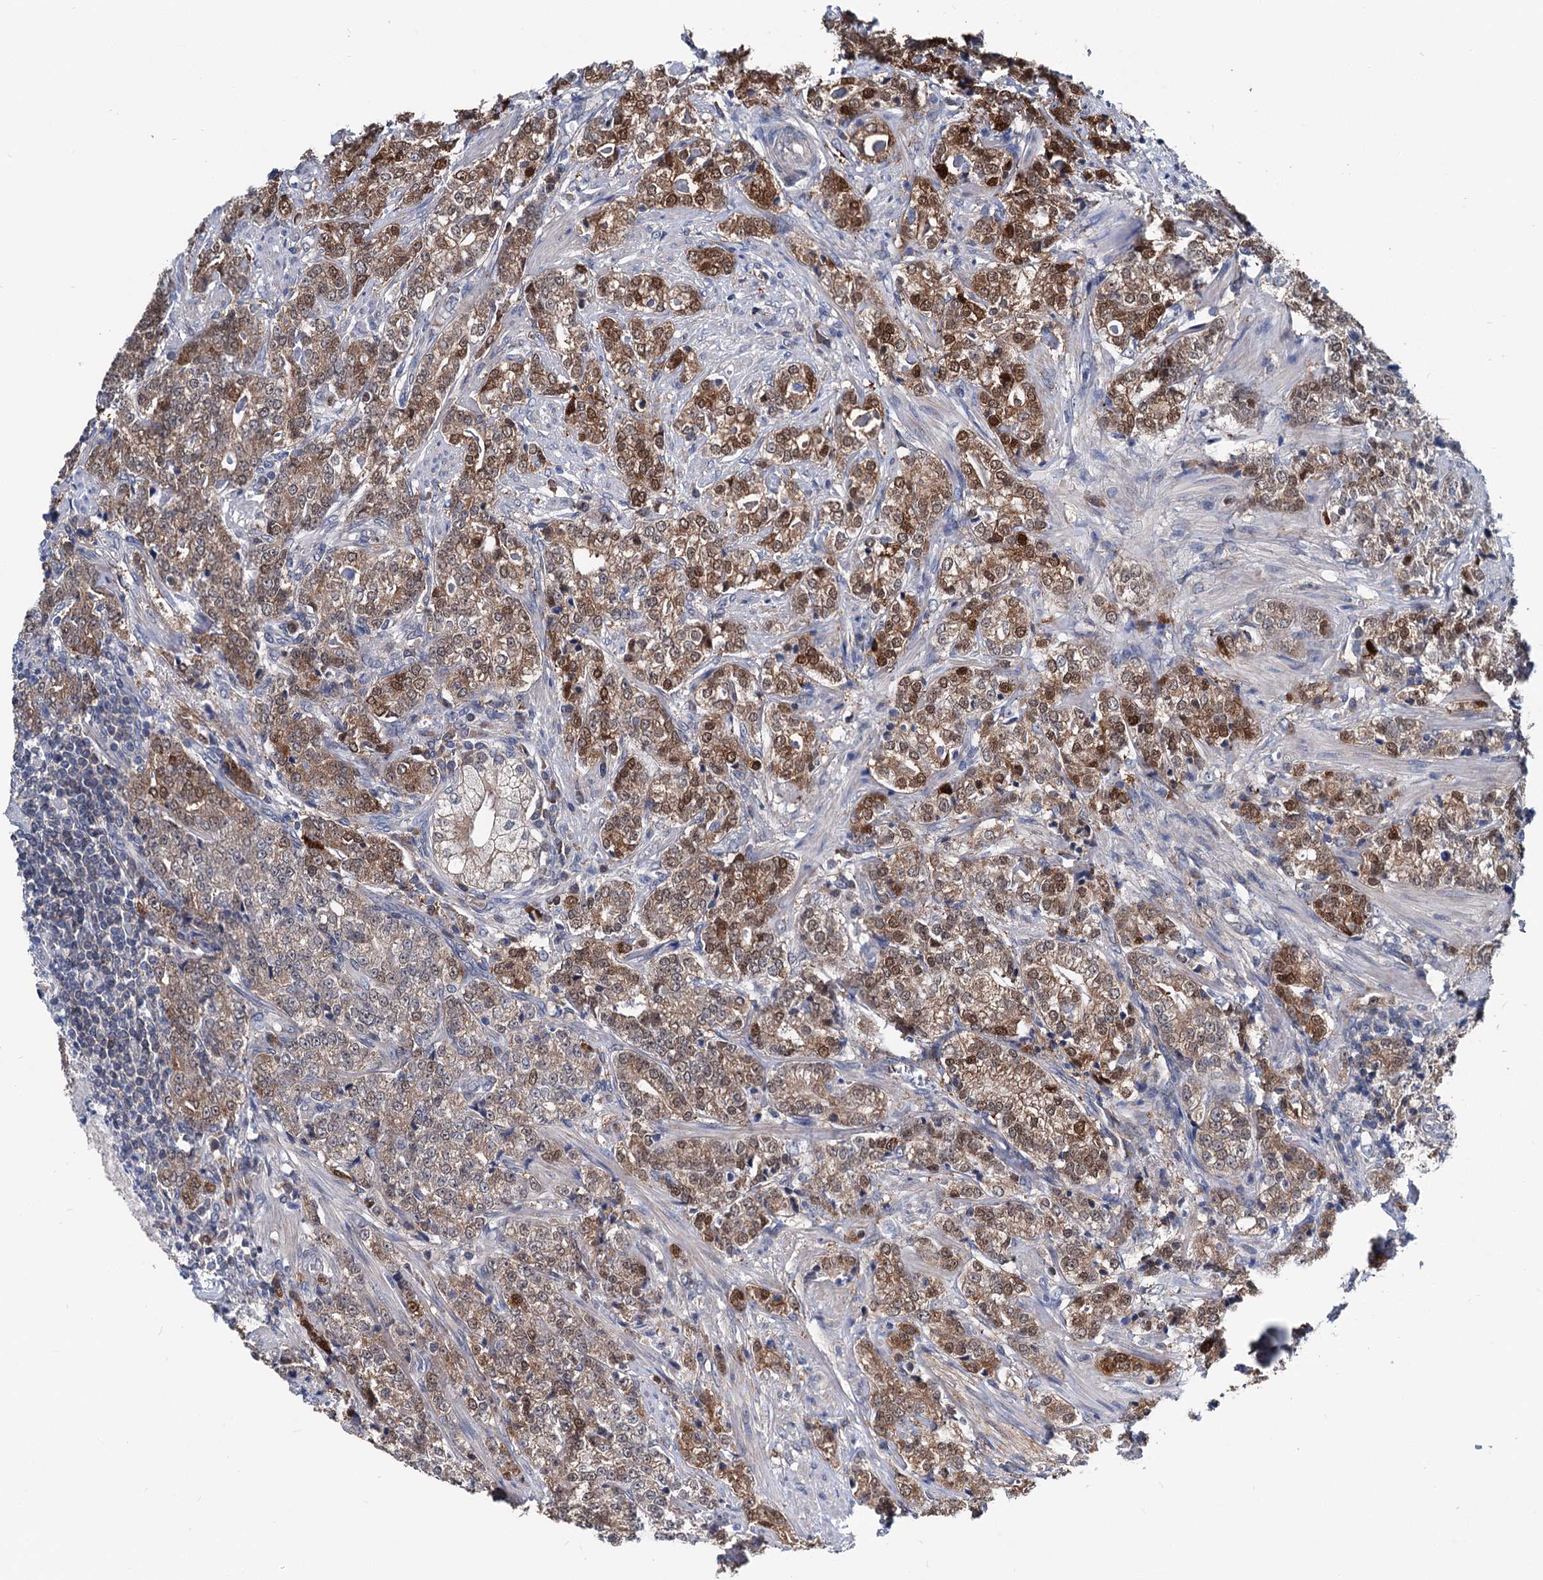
{"staining": {"intensity": "moderate", "quantity": "25%-75%", "location": "cytoplasmic/membranous,nuclear"}, "tissue": "prostate cancer", "cell_type": "Tumor cells", "image_type": "cancer", "snomed": [{"axis": "morphology", "description": "Adenocarcinoma, High grade"}, {"axis": "topography", "description": "Prostate"}], "caption": "Tumor cells demonstrate medium levels of moderate cytoplasmic/membranous and nuclear positivity in about 25%-75% of cells in human high-grade adenocarcinoma (prostate).", "gene": "GLO1", "patient": {"sex": "male", "age": 69}}